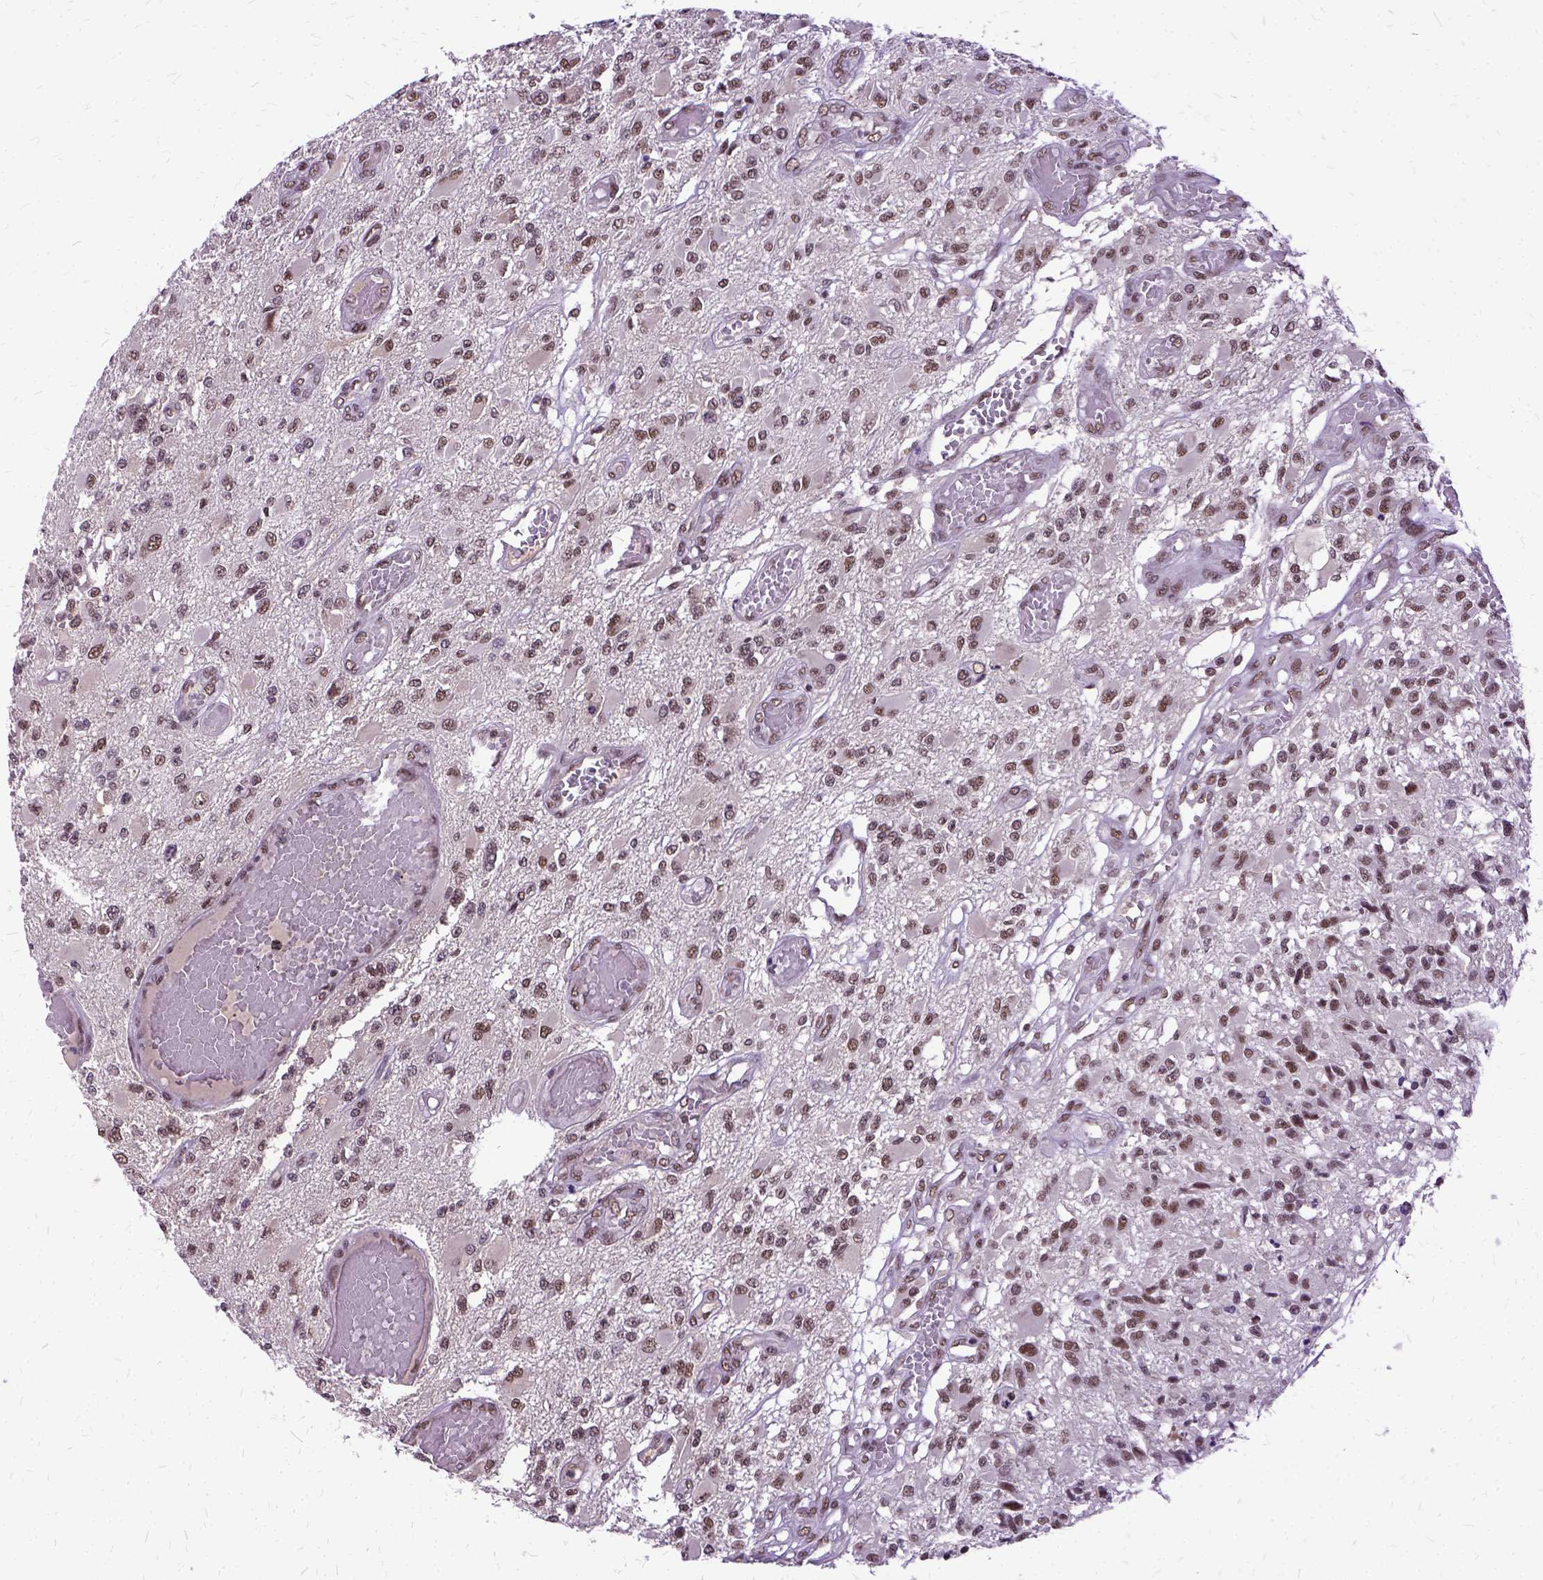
{"staining": {"intensity": "moderate", "quantity": "25%-75%", "location": "nuclear"}, "tissue": "glioma", "cell_type": "Tumor cells", "image_type": "cancer", "snomed": [{"axis": "morphology", "description": "Glioma, malignant, High grade"}, {"axis": "topography", "description": "Brain"}], "caption": "Immunohistochemical staining of malignant glioma (high-grade) demonstrates medium levels of moderate nuclear expression in approximately 25%-75% of tumor cells. (DAB (3,3'-diaminobenzidine) IHC with brightfield microscopy, high magnification).", "gene": "SETD1A", "patient": {"sex": "female", "age": 63}}